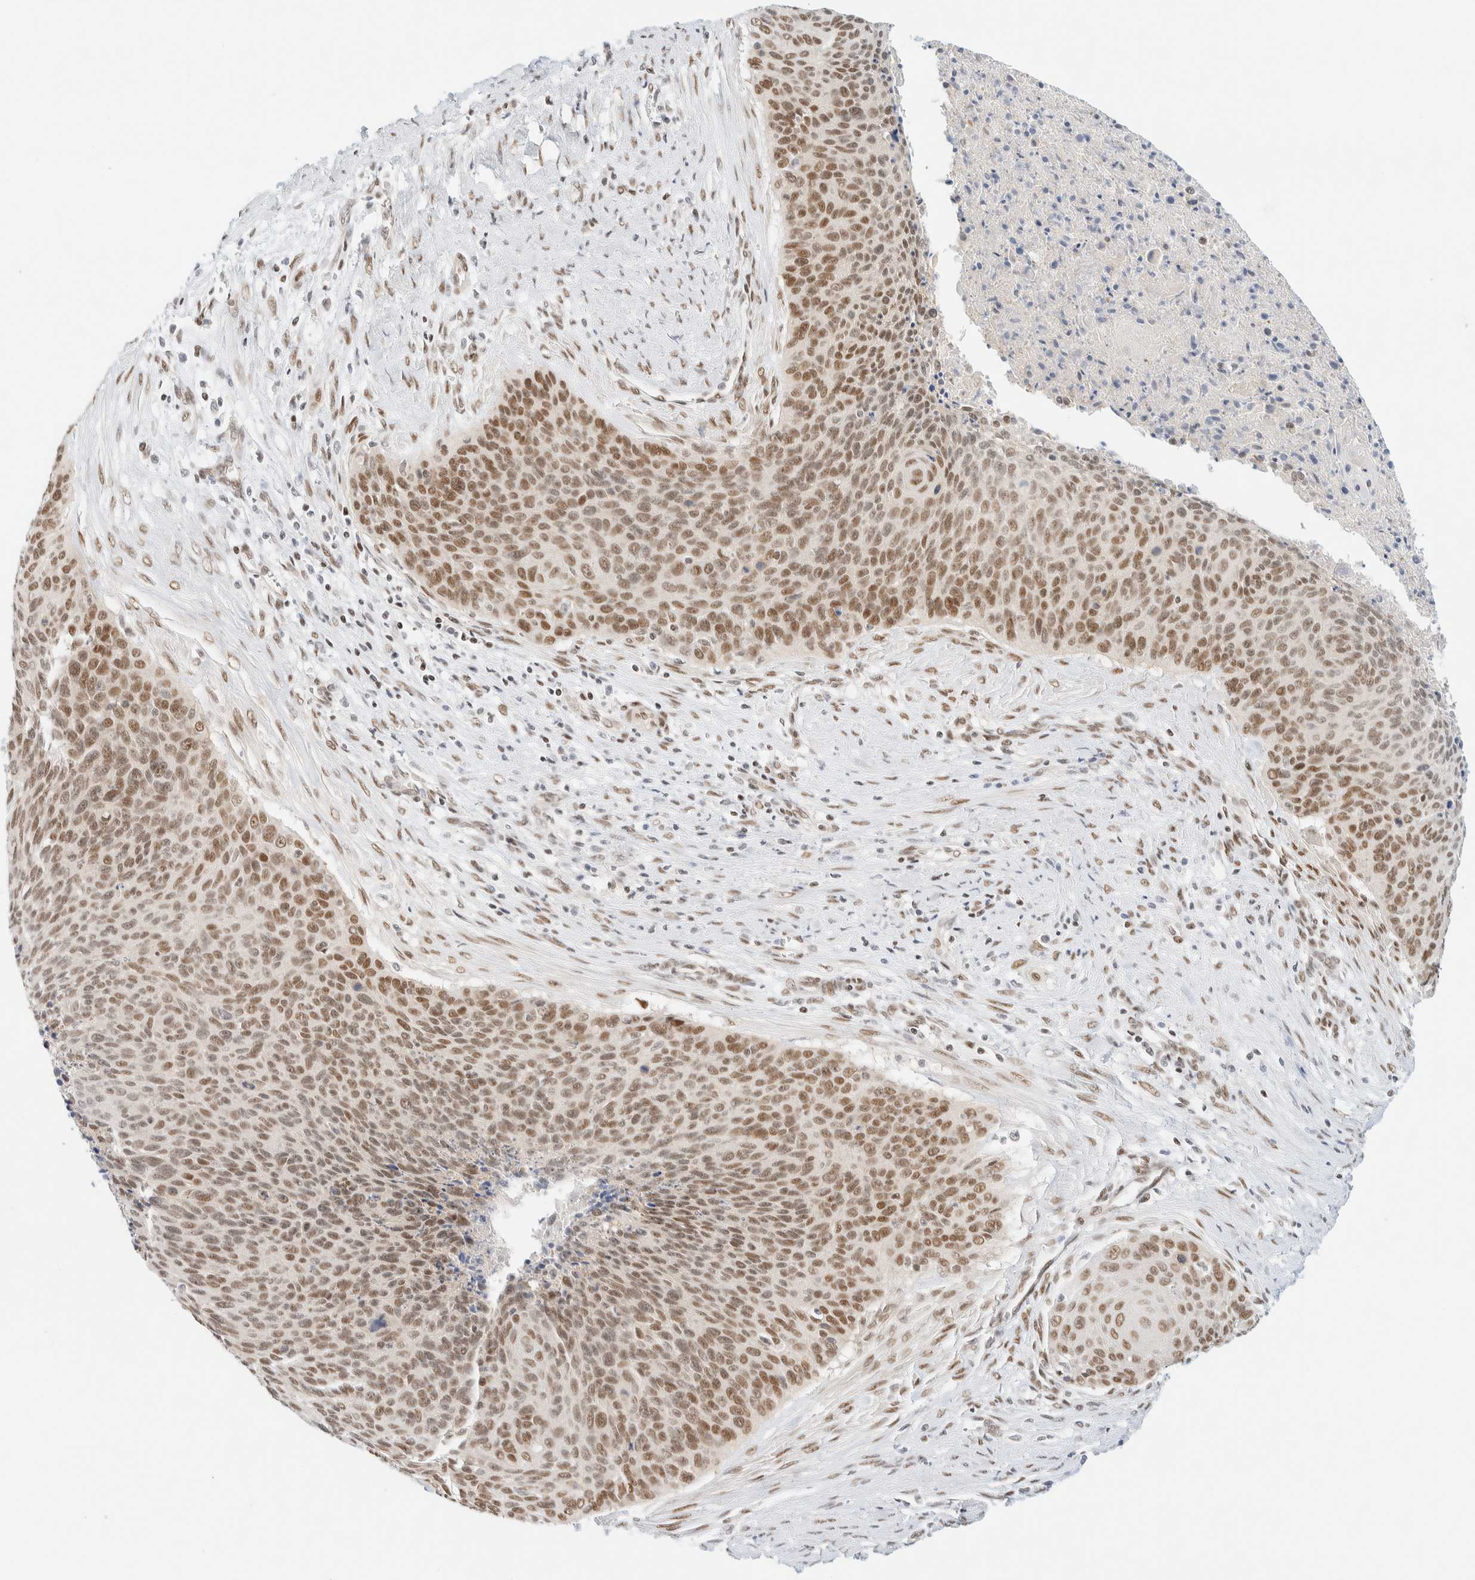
{"staining": {"intensity": "moderate", "quantity": ">75%", "location": "nuclear"}, "tissue": "cervical cancer", "cell_type": "Tumor cells", "image_type": "cancer", "snomed": [{"axis": "morphology", "description": "Squamous cell carcinoma, NOS"}, {"axis": "topography", "description": "Cervix"}], "caption": "Immunohistochemical staining of cervical cancer (squamous cell carcinoma) shows moderate nuclear protein staining in approximately >75% of tumor cells.", "gene": "PYGO2", "patient": {"sex": "female", "age": 55}}